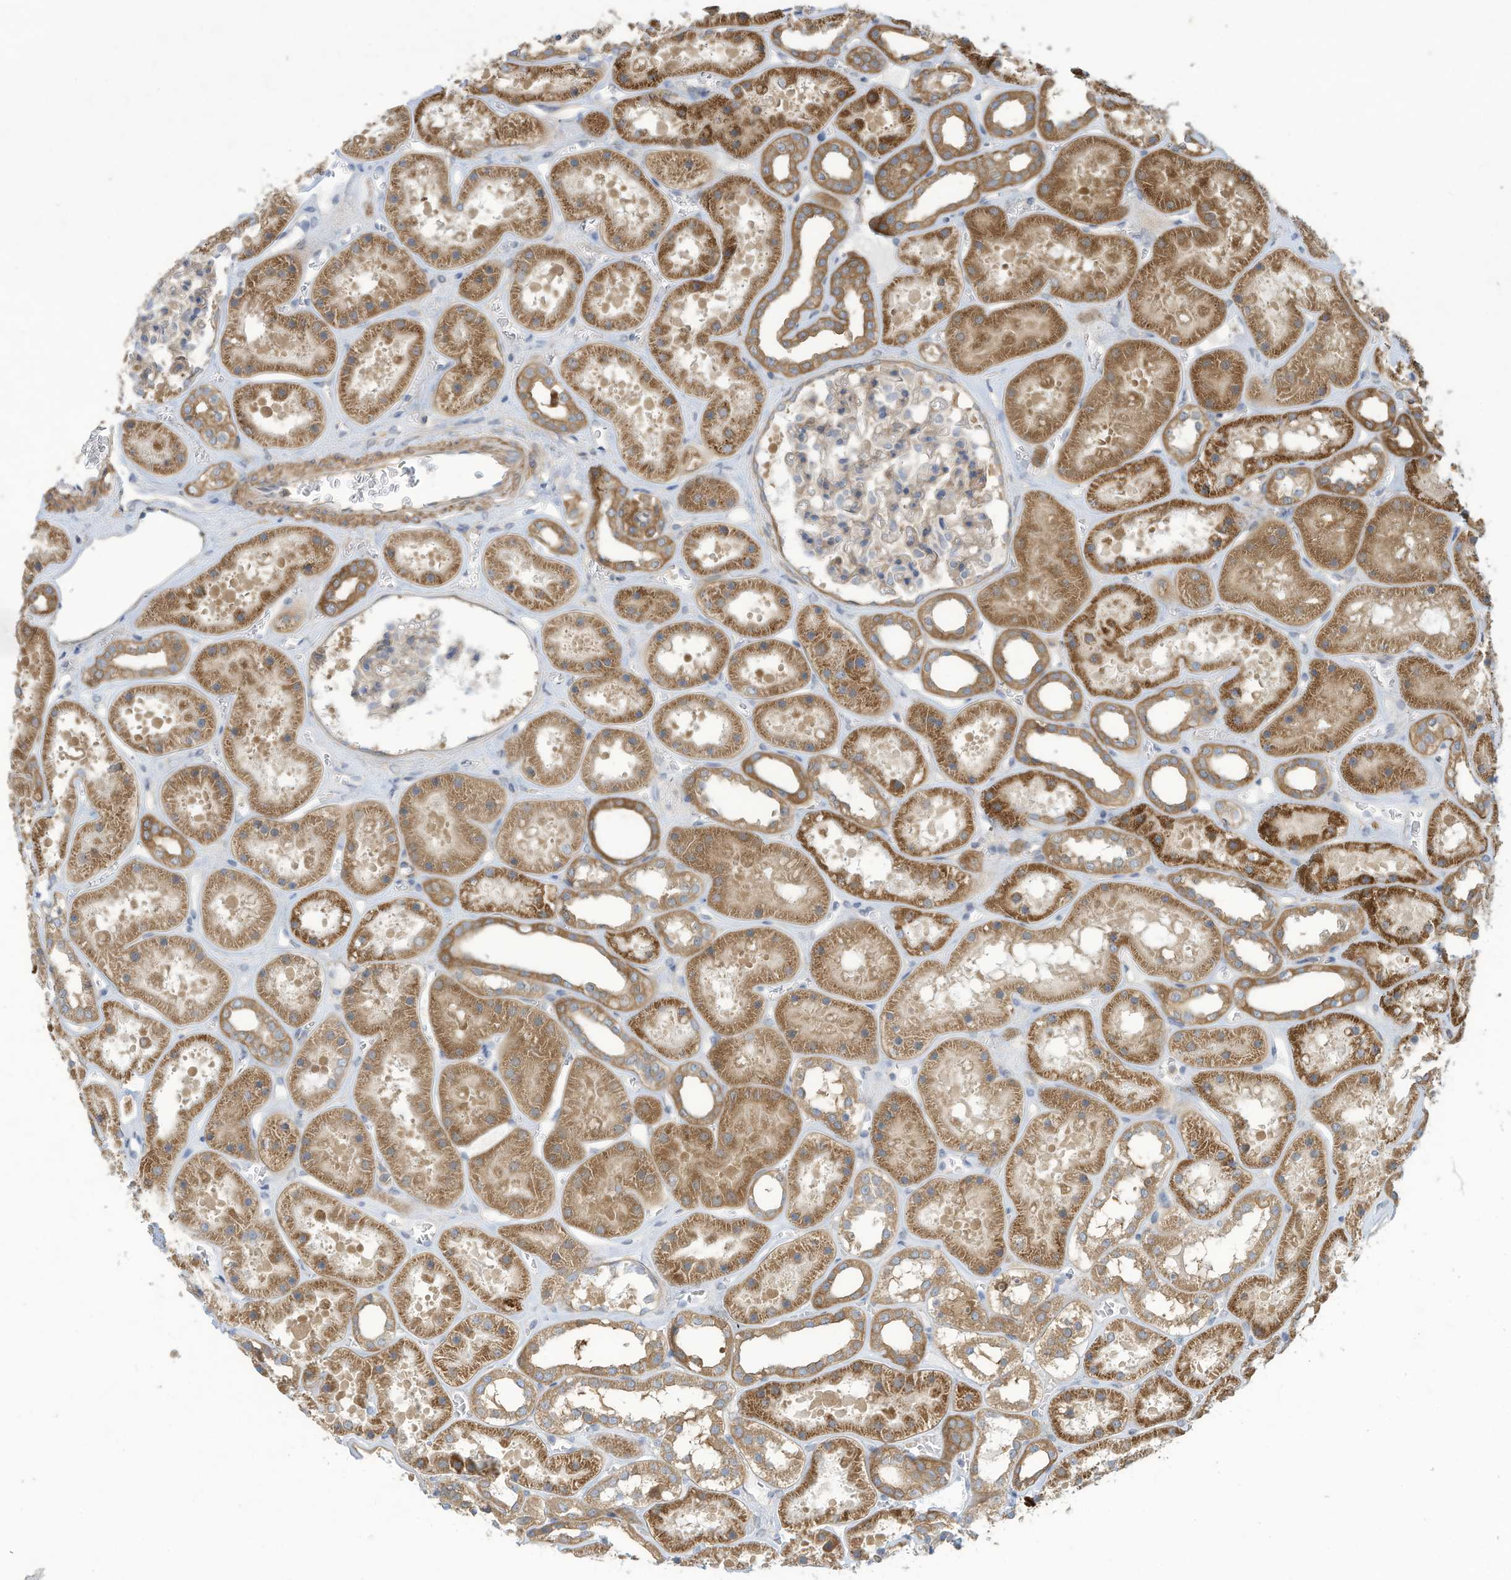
{"staining": {"intensity": "weak", "quantity": "25%-75%", "location": "cytoplasmic/membranous"}, "tissue": "kidney", "cell_type": "Cells in glomeruli", "image_type": "normal", "snomed": [{"axis": "morphology", "description": "Normal tissue, NOS"}, {"axis": "topography", "description": "Kidney"}], "caption": "Weak cytoplasmic/membranous staining for a protein is identified in approximately 25%-75% of cells in glomeruli of benign kidney using immunohistochemistry.", "gene": "ADI1", "patient": {"sex": "female", "age": 41}}